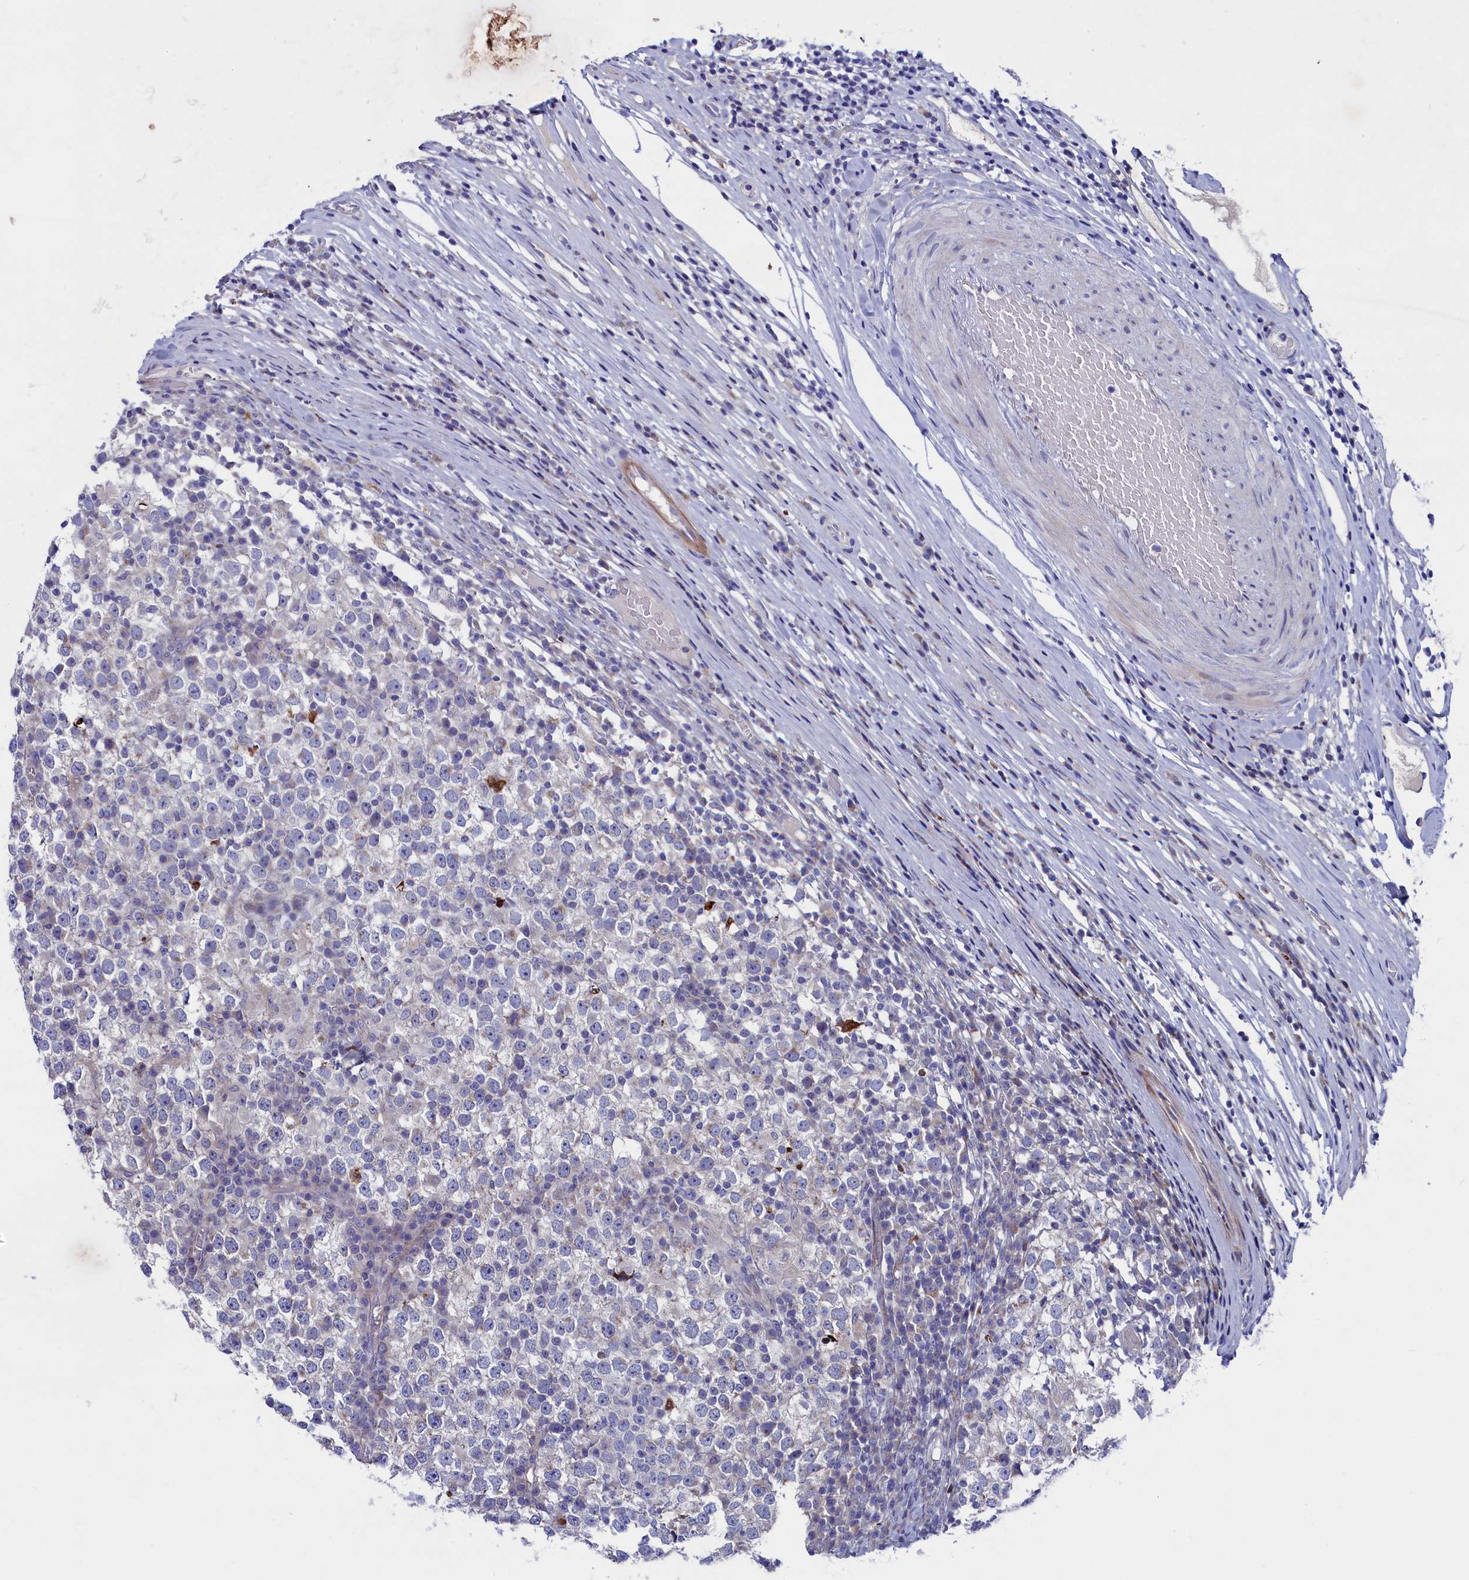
{"staining": {"intensity": "negative", "quantity": "none", "location": "none"}, "tissue": "testis cancer", "cell_type": "Tumor cells", "image_type": "cancer", "snomed": [{"axis": "morphology", "description": "Seminoma, NOS"}, {"axis": "topography", "description": "Testis"}], "caption": "Seminoma (testis) was stained to show a protein in brown. There is no significant staining in tumor cells.", "gene": "NUDT7", "patient": {"sex": "male", "age": 65}}